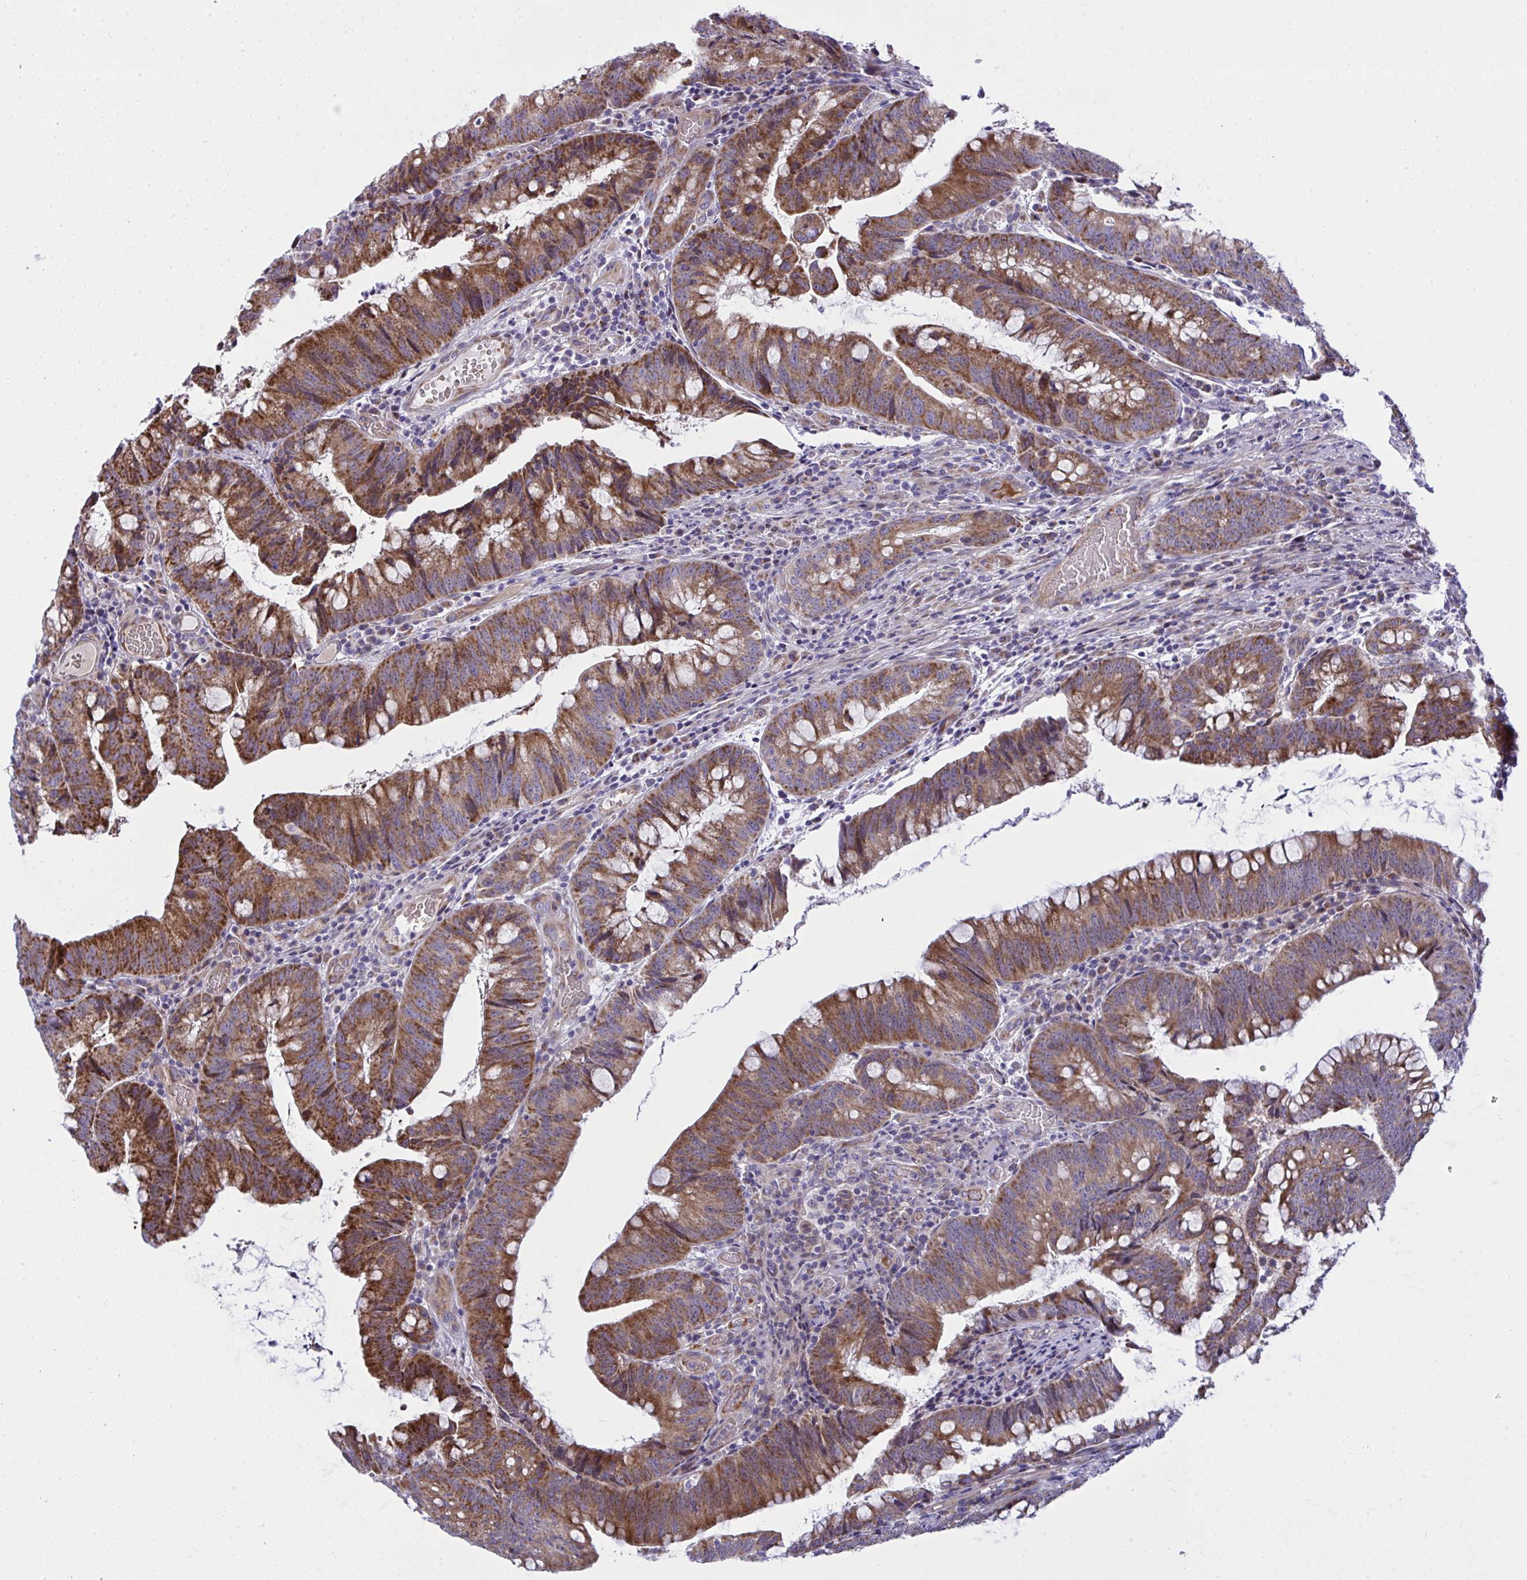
{"staining": {"intensity": "strong", "quantity": ">75%", "location": "cytoplasmic/membranous"}, "tissue": "colorectal cancer", "cell_type": "Tumor cells", "image_type": "cancer", "snomed": [{"axis": "morphology", "description": "Adenocarcinoma, NOS"}, {"axis": "topography", "description": "Colon"}], "caption": "Immunohistochemistry (DAB) staining of colorectal cancer (adenocarcinoma) exhibits strong cytoplasmic/membranous protein staining in approximately >75% of tumor cells. Nuclei are stained in blue.", "gene": "NTN1", "patient": {"sex": "male", "age": 62}}